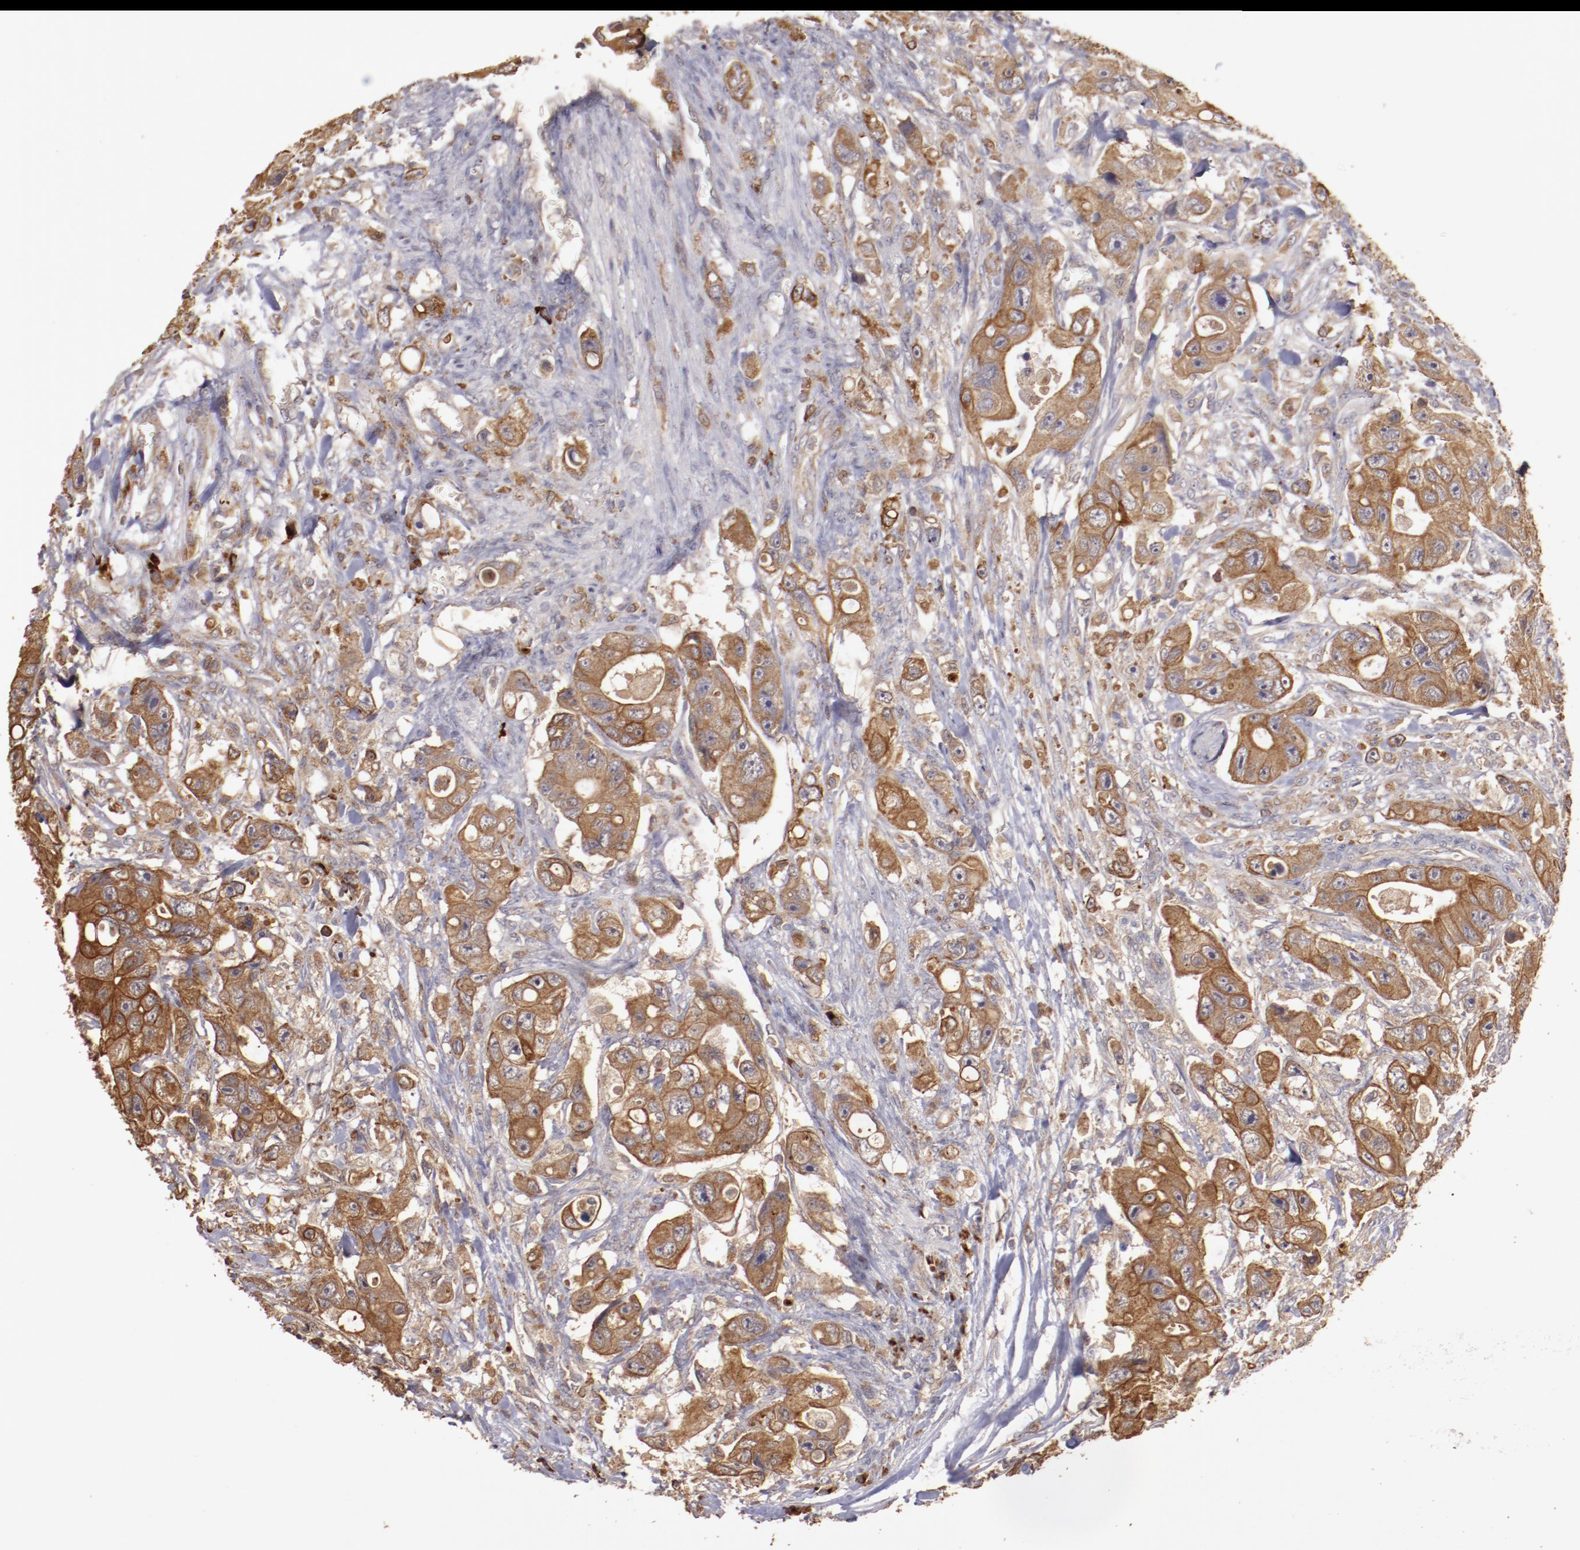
{"staining": {"intensity": "moderate", "quantity": ">75%", "location": "cytoplasmic/membranous"}, "tissue": "colorectal cancer", "cell_type": "Tumor cells", "image_type": "cancer", "snomed": [{"axis": "morphology", "description": "Adenocarcinoma, NOS"}, {"axis": "topography", "description": "Colon"}], "caption": "Approximately >75% of tumor cells in colorectal cancer demonstrate moderate cytoplasmic/membranous protein positivity as visualized by brown immunohistochemical staining.", "gene": "SRRD", "patient": {"sex": "female", "age": 46}}